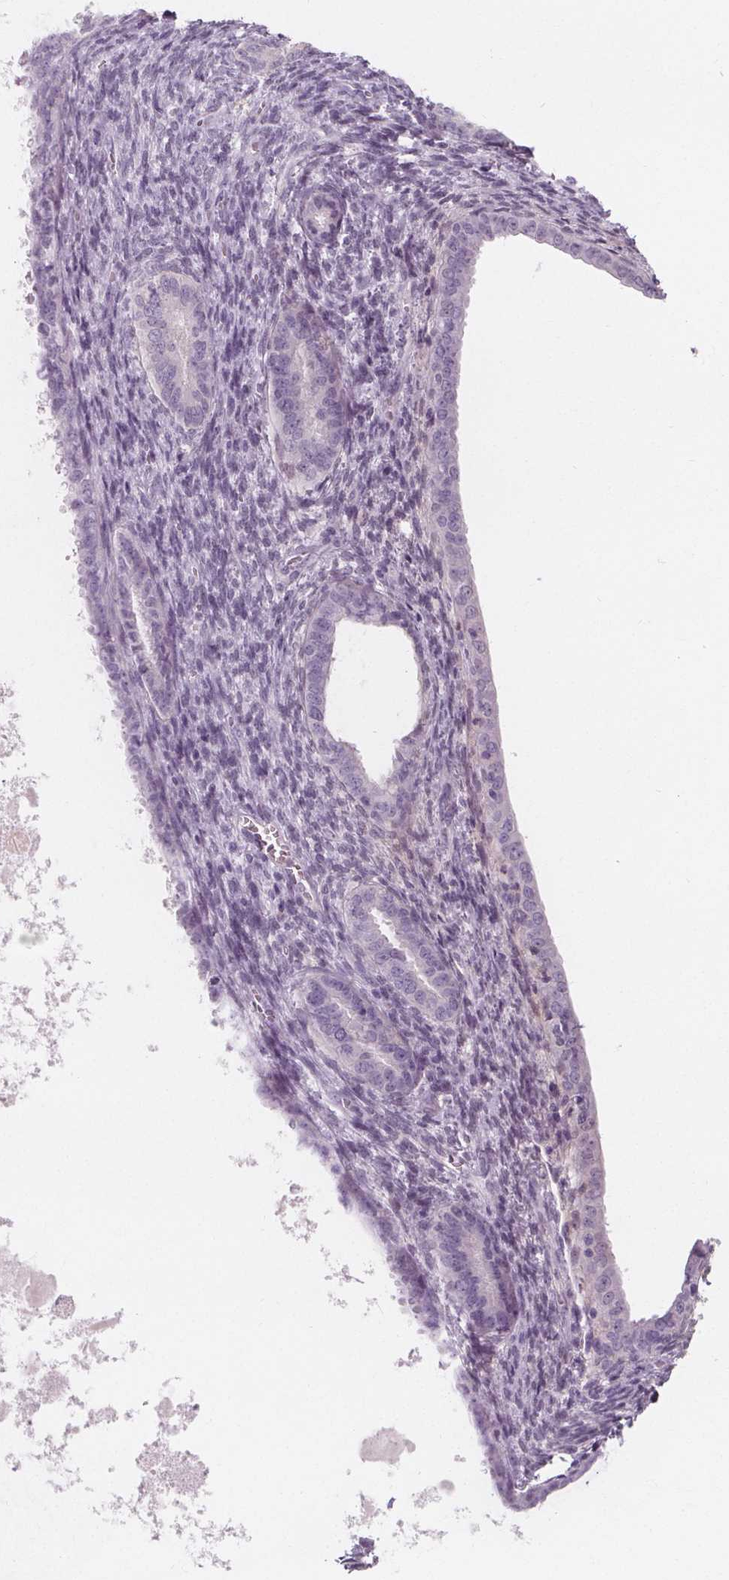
{"staining": {"intensity": "negative", "quantity": "none", "location": "none"}, "tissue": "endometrial cancer", "cell_type": "Tumor cells", "image_type": "cancer", "snomed": [{"axis": "morphology", "description": "Adenocarcinoma, NOS"}, {"axis": "topography", "description": "Endometrium"}], "caption": "DAB (3,3'-diaminobenzidine) immunohistochemical staining of adenocarcinoma (endometrial) exhibits no significant positivity in tumor cells.", "gene": "UGP2", "patient": {"sex": "female", "age": 86}}